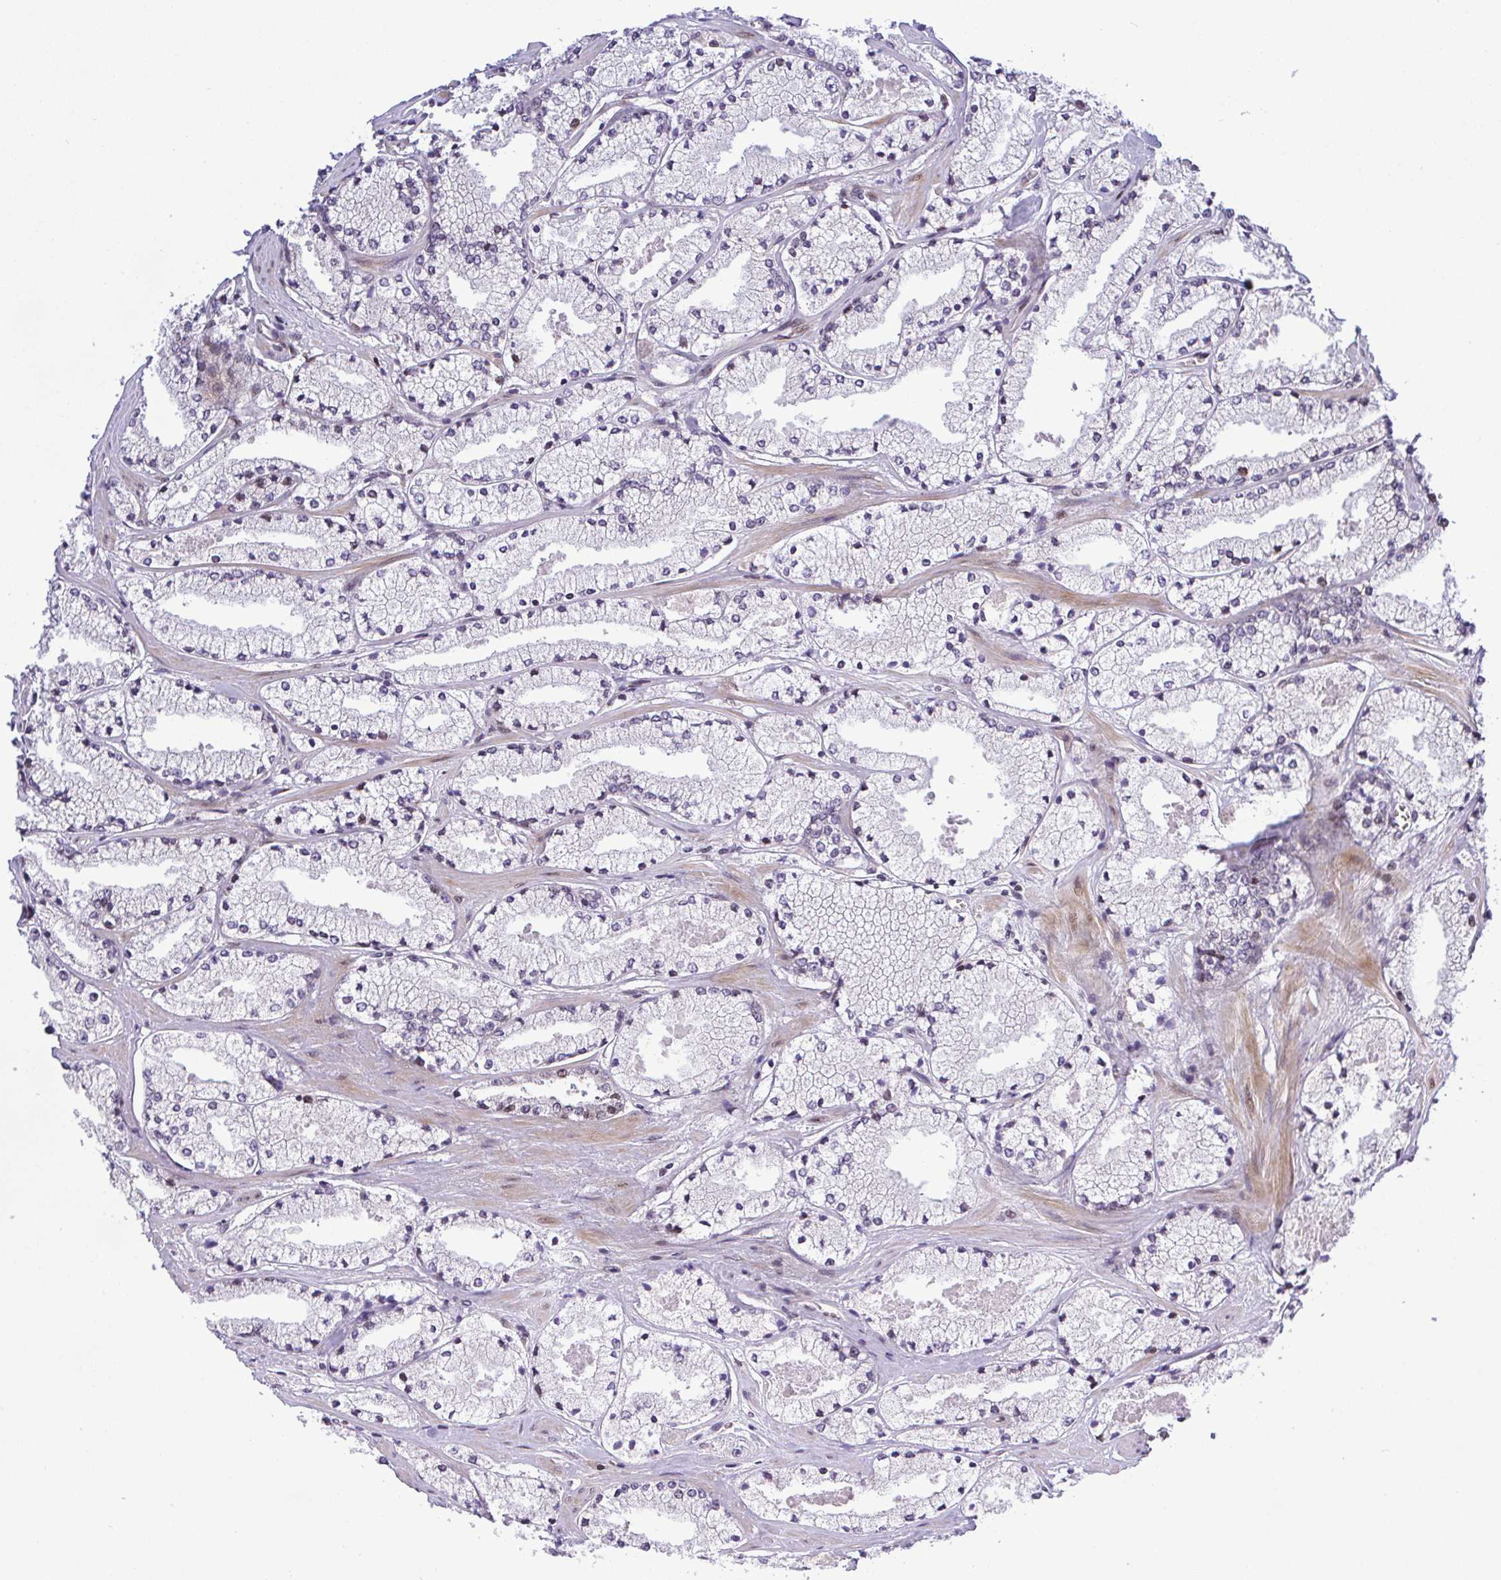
{"staining": {"intensity": "negative", "quantity": "none", "location": "none"}, "tissue": "prostate cancer", "cell_type": "Tumor cells", "image_type": "cancer", "snomed": [{"axis": "morphology", "description": "Adenocarcinoma, High grade"}, {"axis": "topography", "description": "Prostate"}], "caption": "DAB immunohistochemical staining of human prostate cancer shows no significant staining in tumor cells.", "gene": "CASTOR2", "patient": {"sex": "male", "age": 63}}